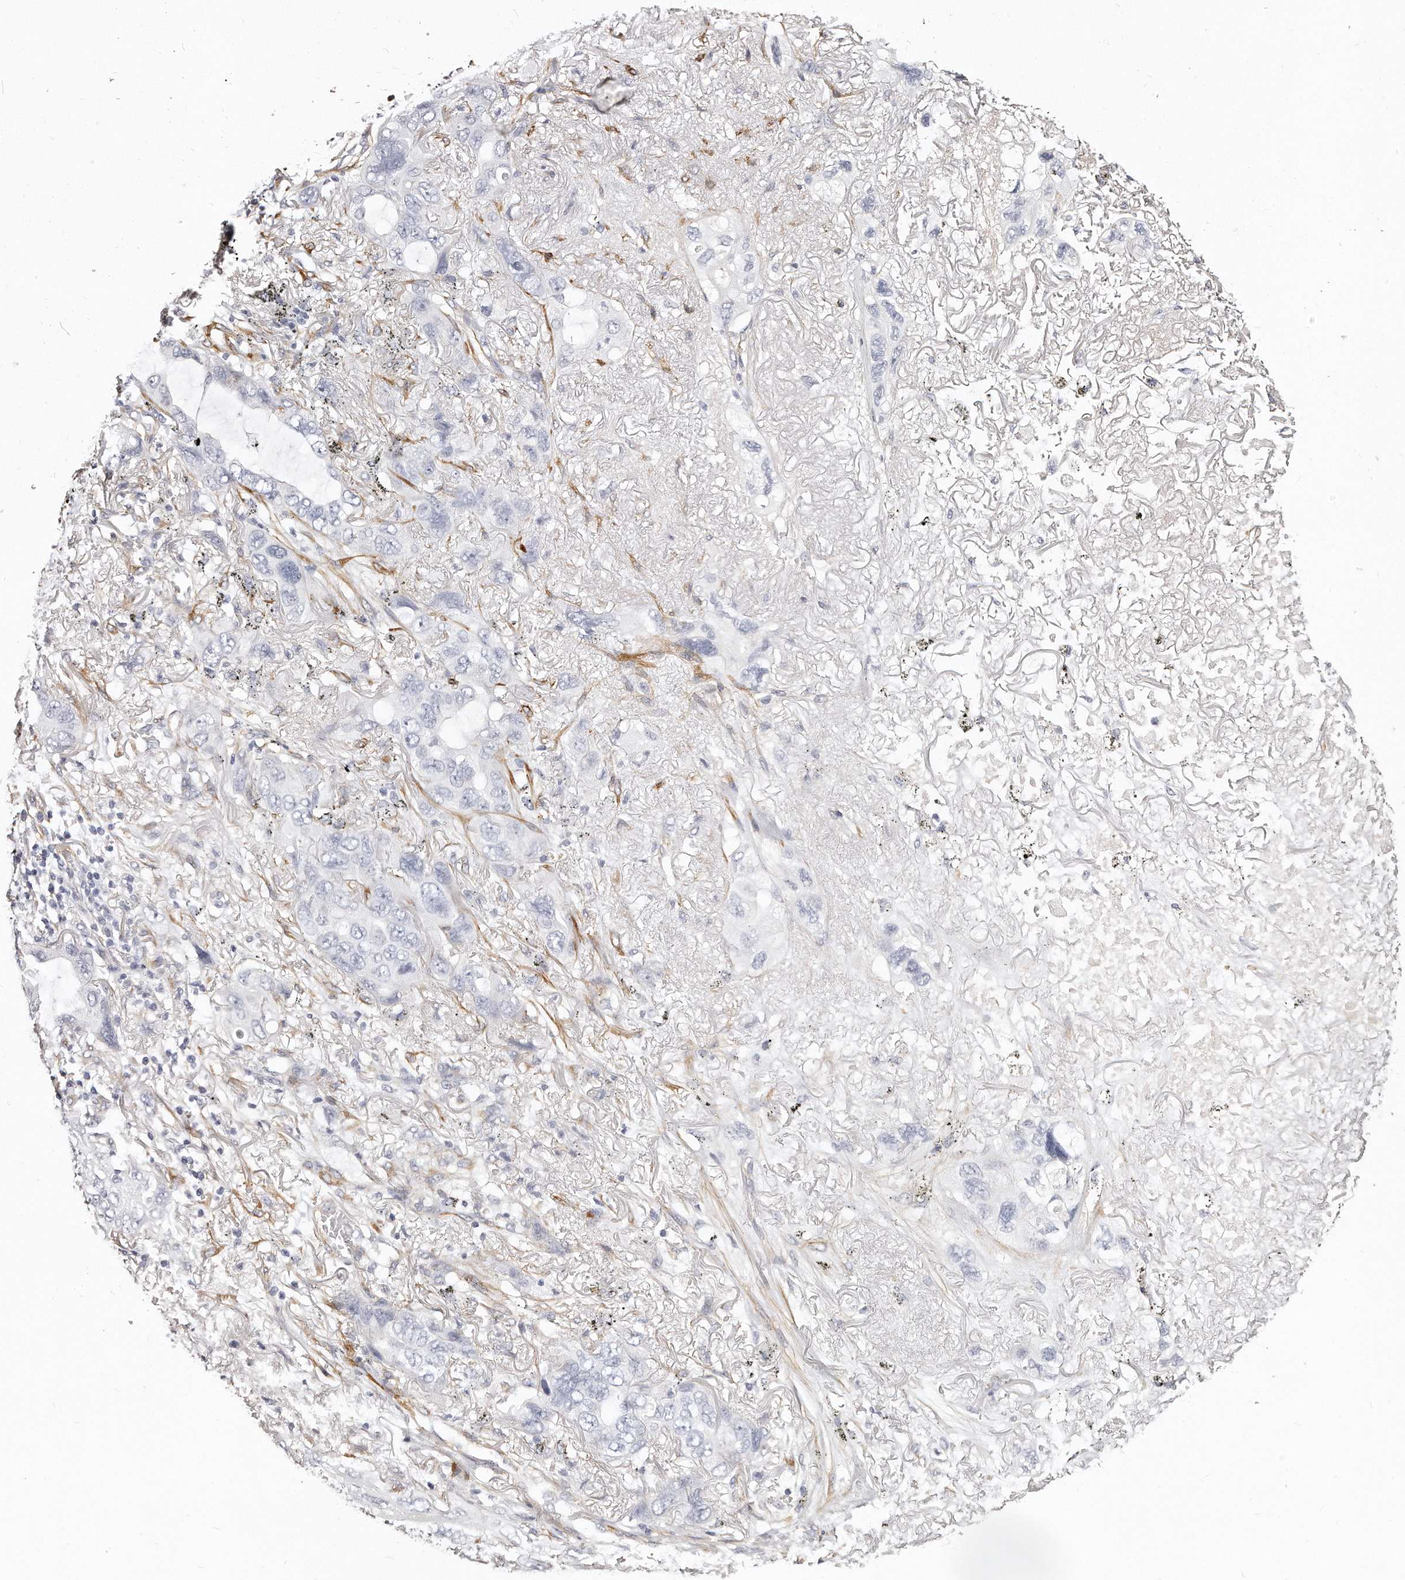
{"staining": {"intensity": "negative", "quantity": "none", "location": "none"}, "tissue": "lung cancer", "cell_type": "Tumor cells", "image_type": "cancer", "snomed": [{"axis": "morphology", "description": "Squamous cell carcinoma, NOS"}, {"axis": "topography", "description": "Lung"}], "caption": "An IHC image of lung squamous cell carcinoma is shown. There is no staining in tumor cells of lung squamous cell carcinoma.", "gene": "LMOD1", "patient": {"sex": "female", "age": 73}}